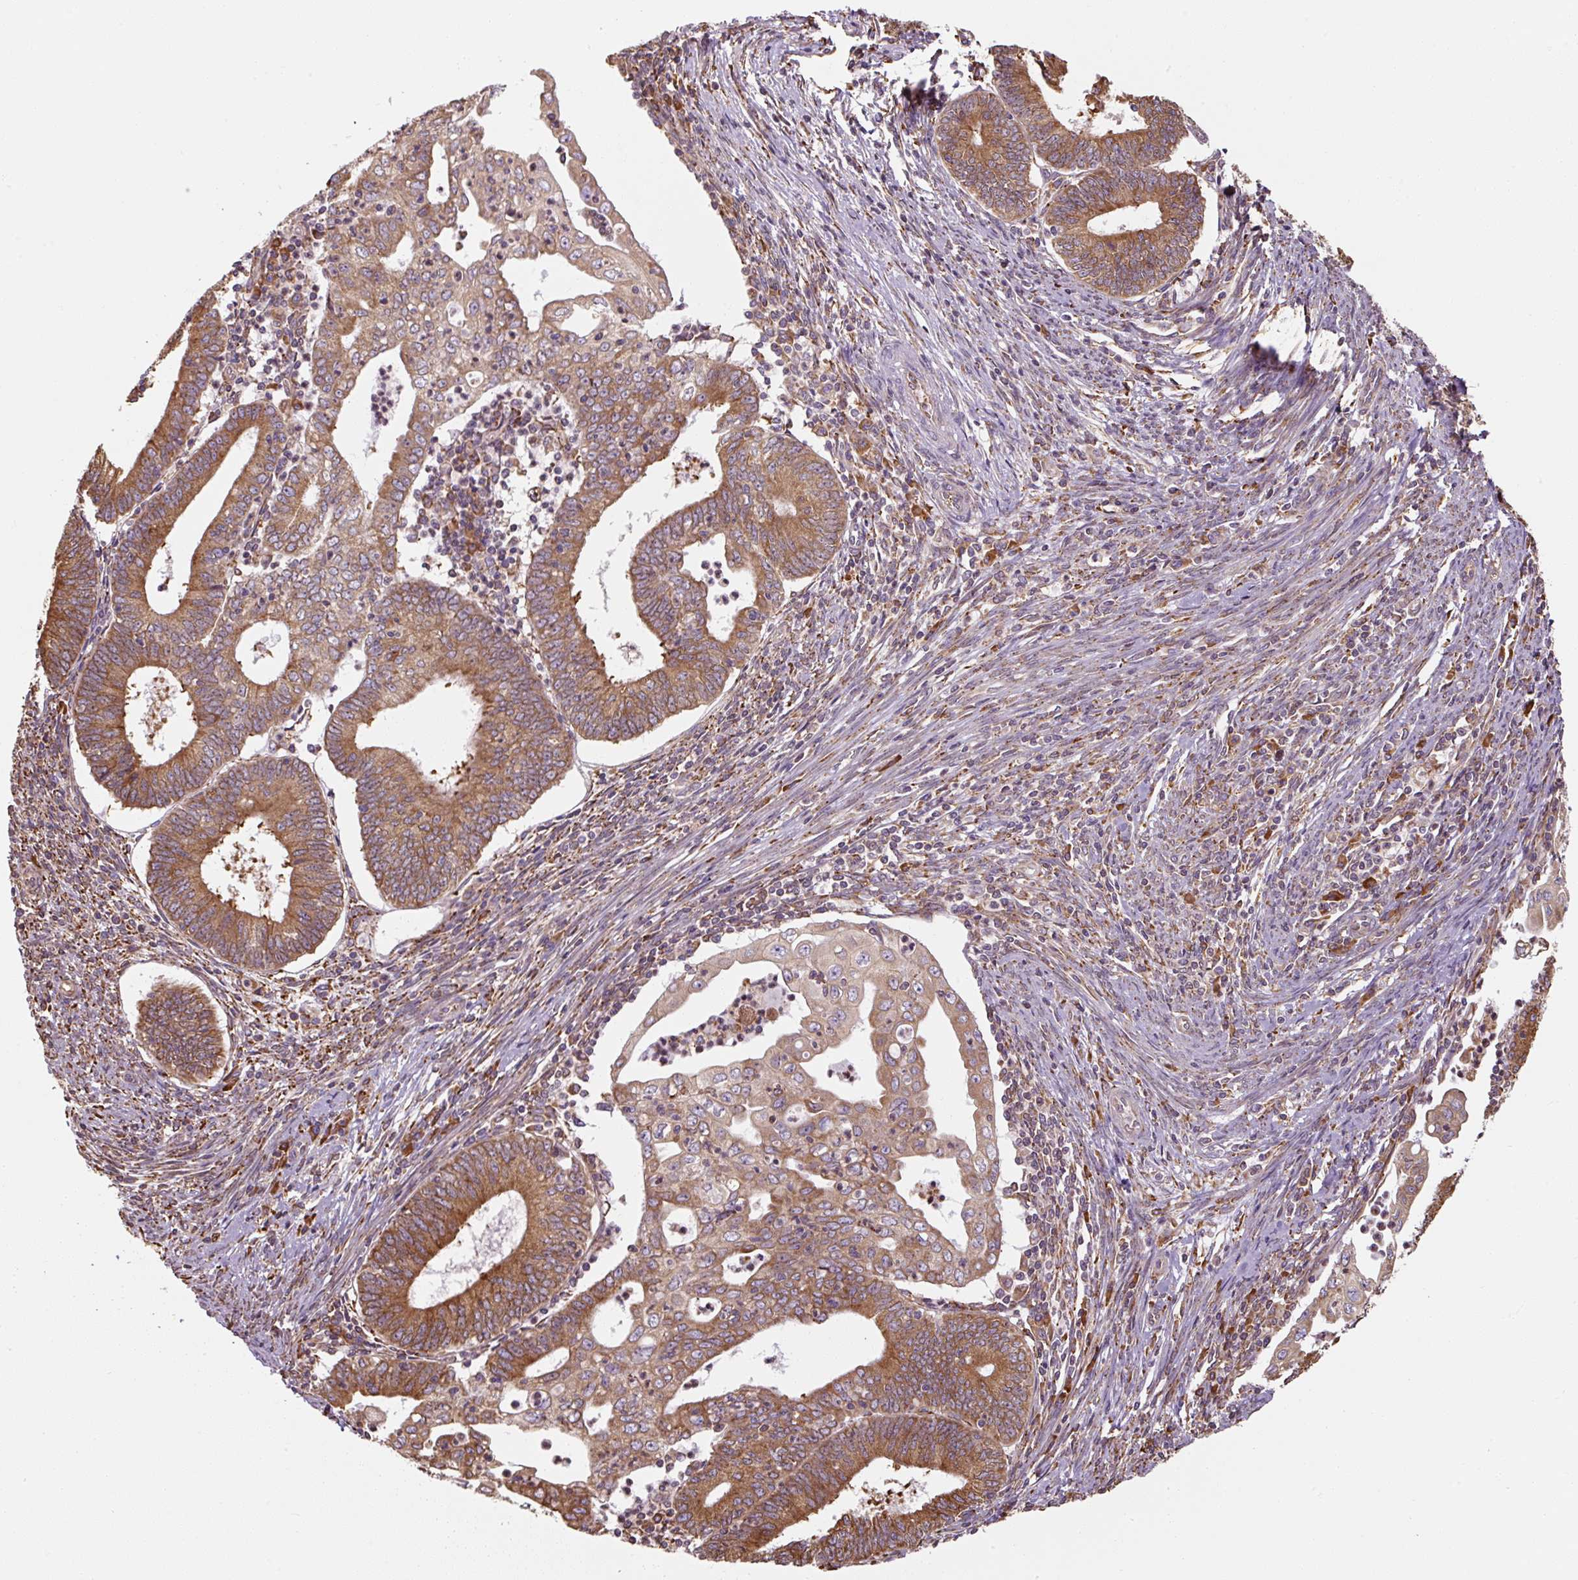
{"staining": {"intensity": "moderate", "quantity": ">75%", "location": "cytoplasmic/membranous"}, "tissue": "endometrial cancer", "cell_type": "Tumor cells", "image_type": "cancer", "snomed": [{"axis": "morphology", "description": "Adenocarcinoma, NOS"}, {"axis": "topography", "description": "Endometrium"}], "caption": "Immunohistochemical staining of endometrial adenocarcinoma demonstrates medium levels of moderate cytoplasmic/membranous protein positivity in approximately >75% of tumor cells.", "gene": "PRKCSH", "patient": {"sex": "female", "age": 60}}